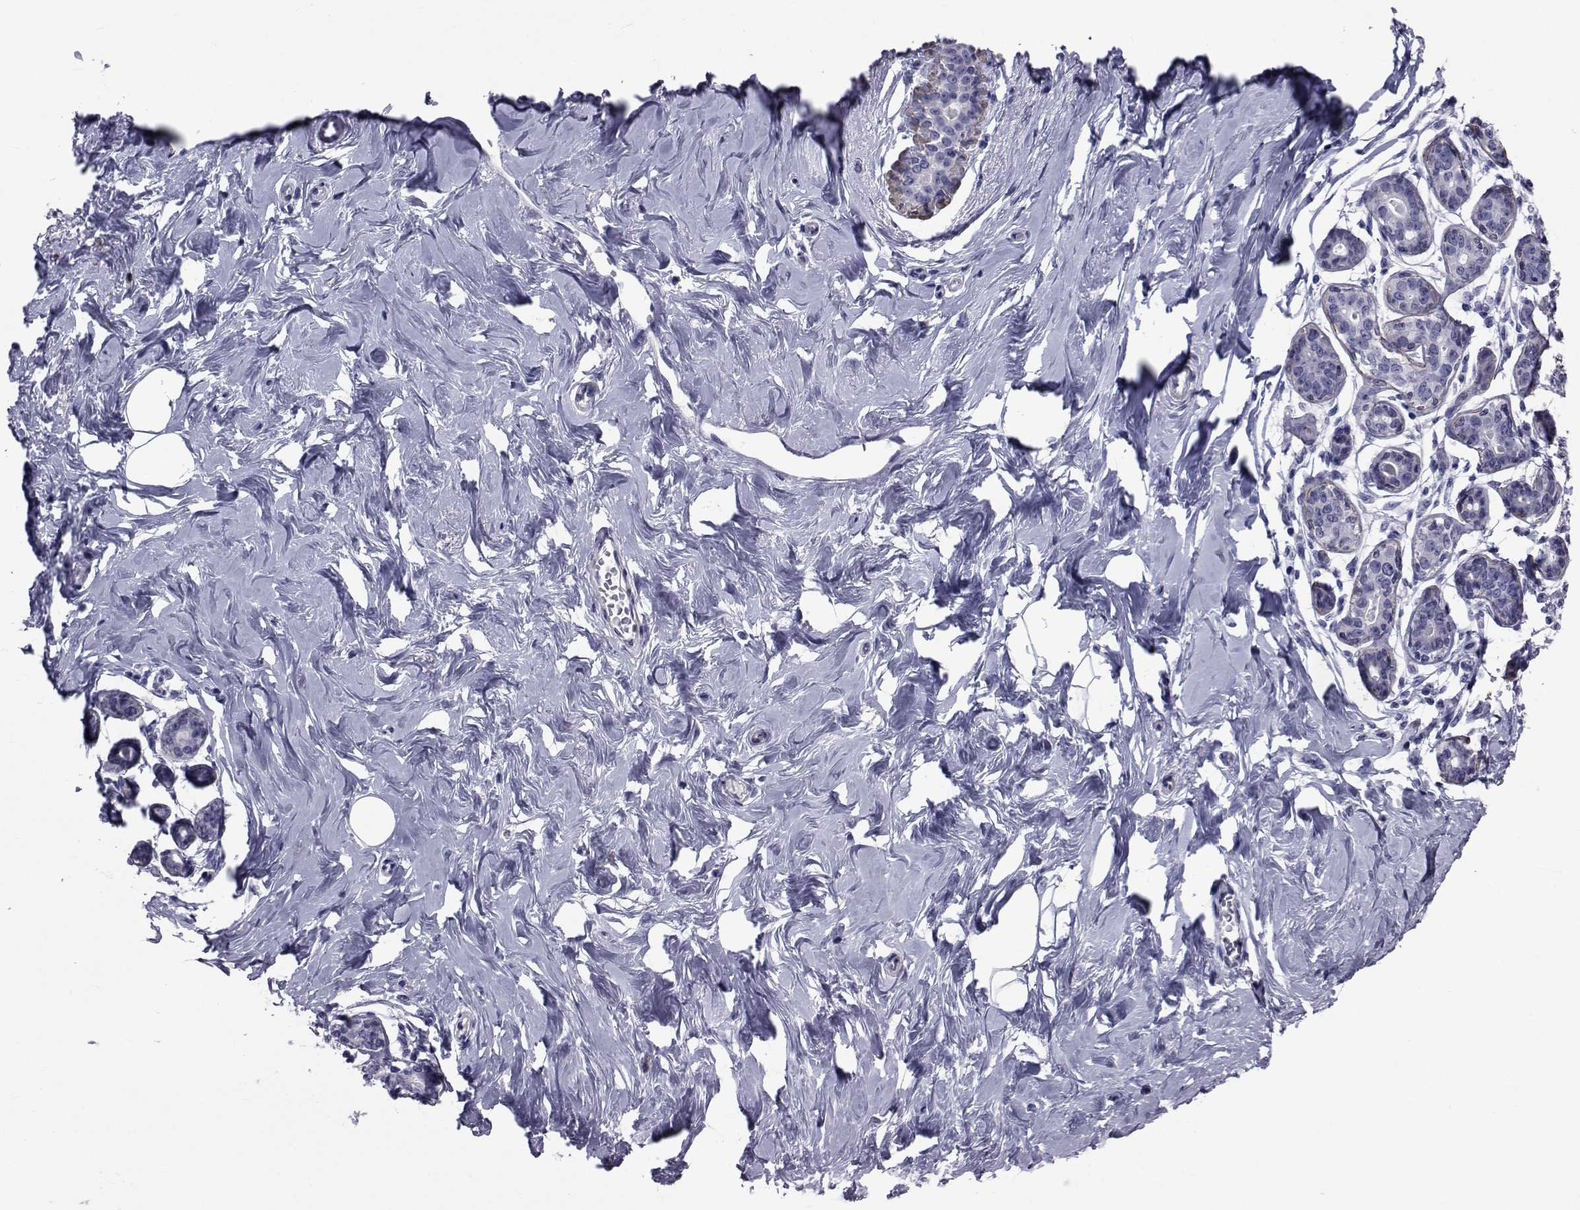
{"staining": {"intensity": "negative", "quantity": "none", "location": "none"}, "tissue": "breast", "cell_type": "Adipocytes", "image_type": "normal", "snomed": [{"axis": "morphology", "description": "Normal tissue, NOS"}, {"axis": "topography", "description": "Skin"}, {"axis": "topography", "description": "Breast"}], "caption": "Unremarkable breast was stained to show a protein in brown. There is no significant positivity in adipocytes. Nuclei are stained in blue.", "gene": "GKAP1", "patient": {"sex": "female", "age": 43}}